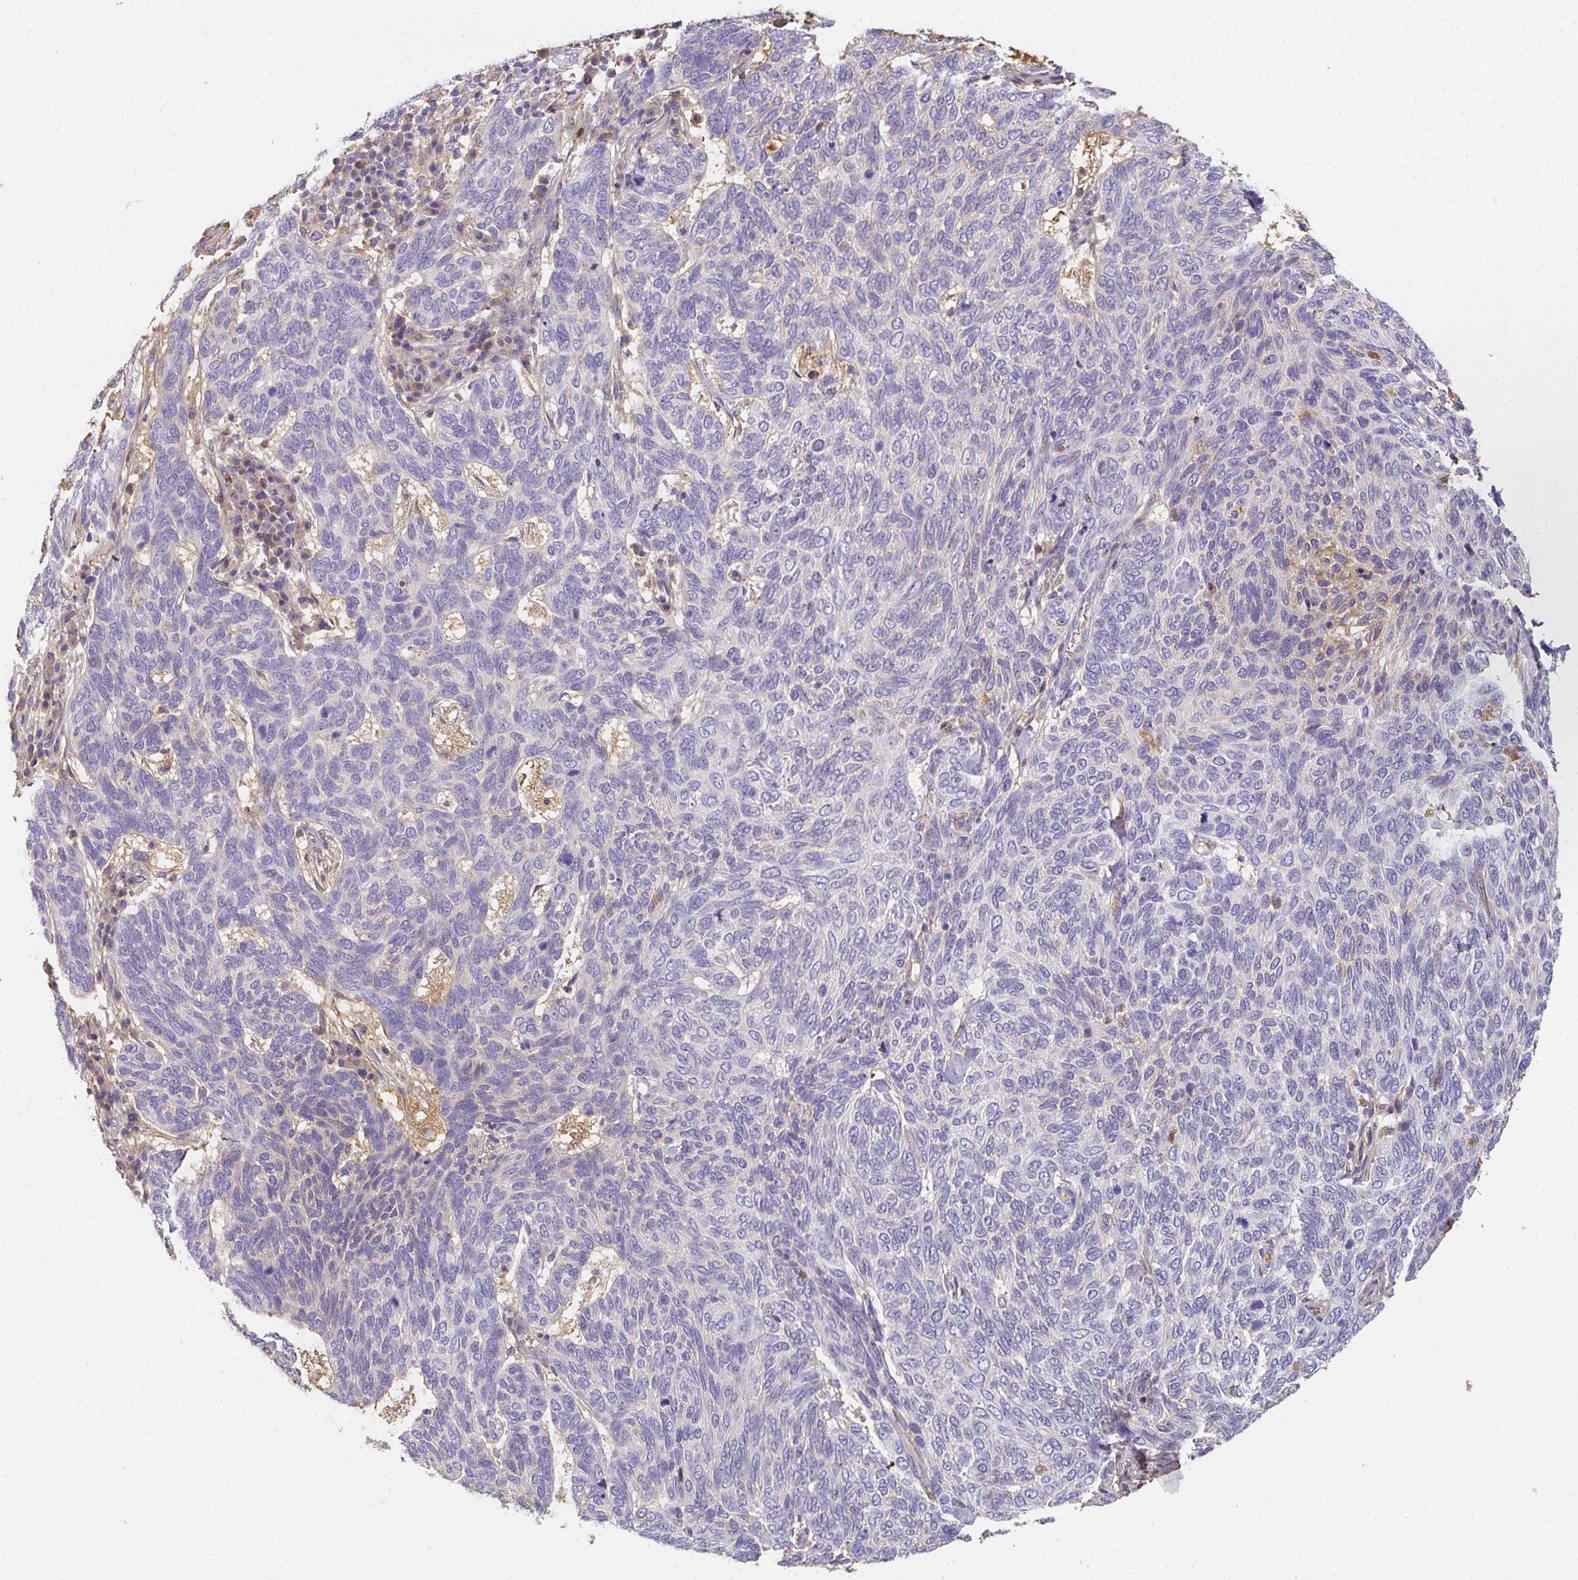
{"staining": {"intensity": "negative", "quantity": "none", "location": "none"}, "tissue": "skin cancer", "cell_type": "Tumor cells", "image_type": "cancer", "snomed": [{"axis": "morphology", "description": "Basal cell carcinoma"}, {"axis": "topography", "description": "Skin"}], "caption": "Histopathology image shows no protein positivity in tumor cells of skin basal cell carcinoma tissue.", "gene": "LOXL4", "patient": {"sex": "female", "age": 65}}